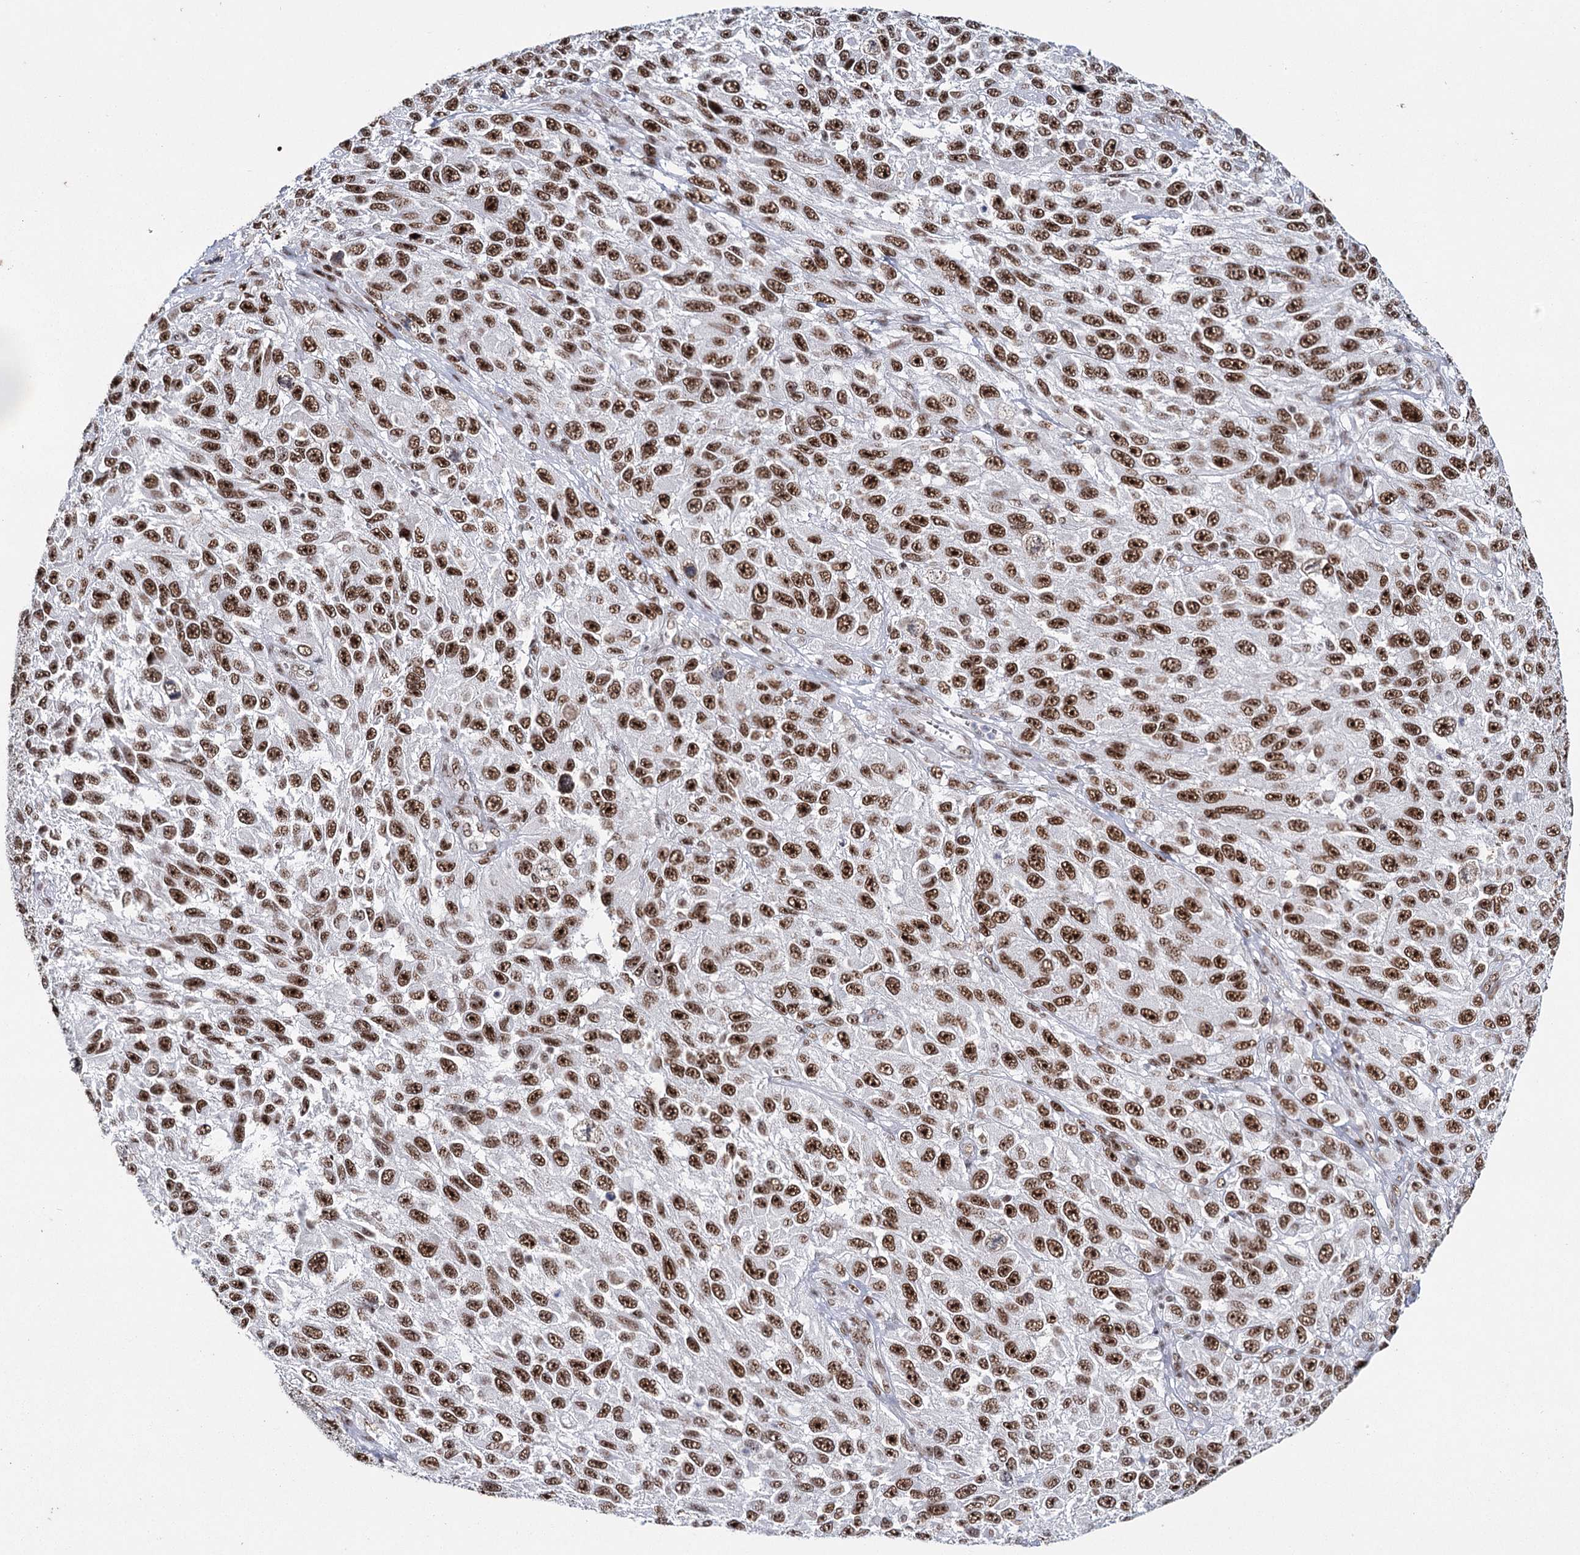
{"staining": {"intensity": "strong", "quantity": ">75%", "location": "nuclear"}, "tissue": "melanoma", "cell_type": "Tumor cells", "image_type": "cancer", "snomed": [{"axis": "morphology", "description": "Normal tissue, NOS"}, {"axis": "morphology", "description": "Malignant melanoma, NOS"}, {"axis": "topography", "description": "Skin"}], "caption": "An immunohistochemistry (IHC) histopathology image of neoplastic tissue is shown. Protein staining in brown labels strong nuclear positivity in malignant melanoma within tumor cells.", "gene": "SCAF8", "patient": {"sex": "female", "age": 96}}